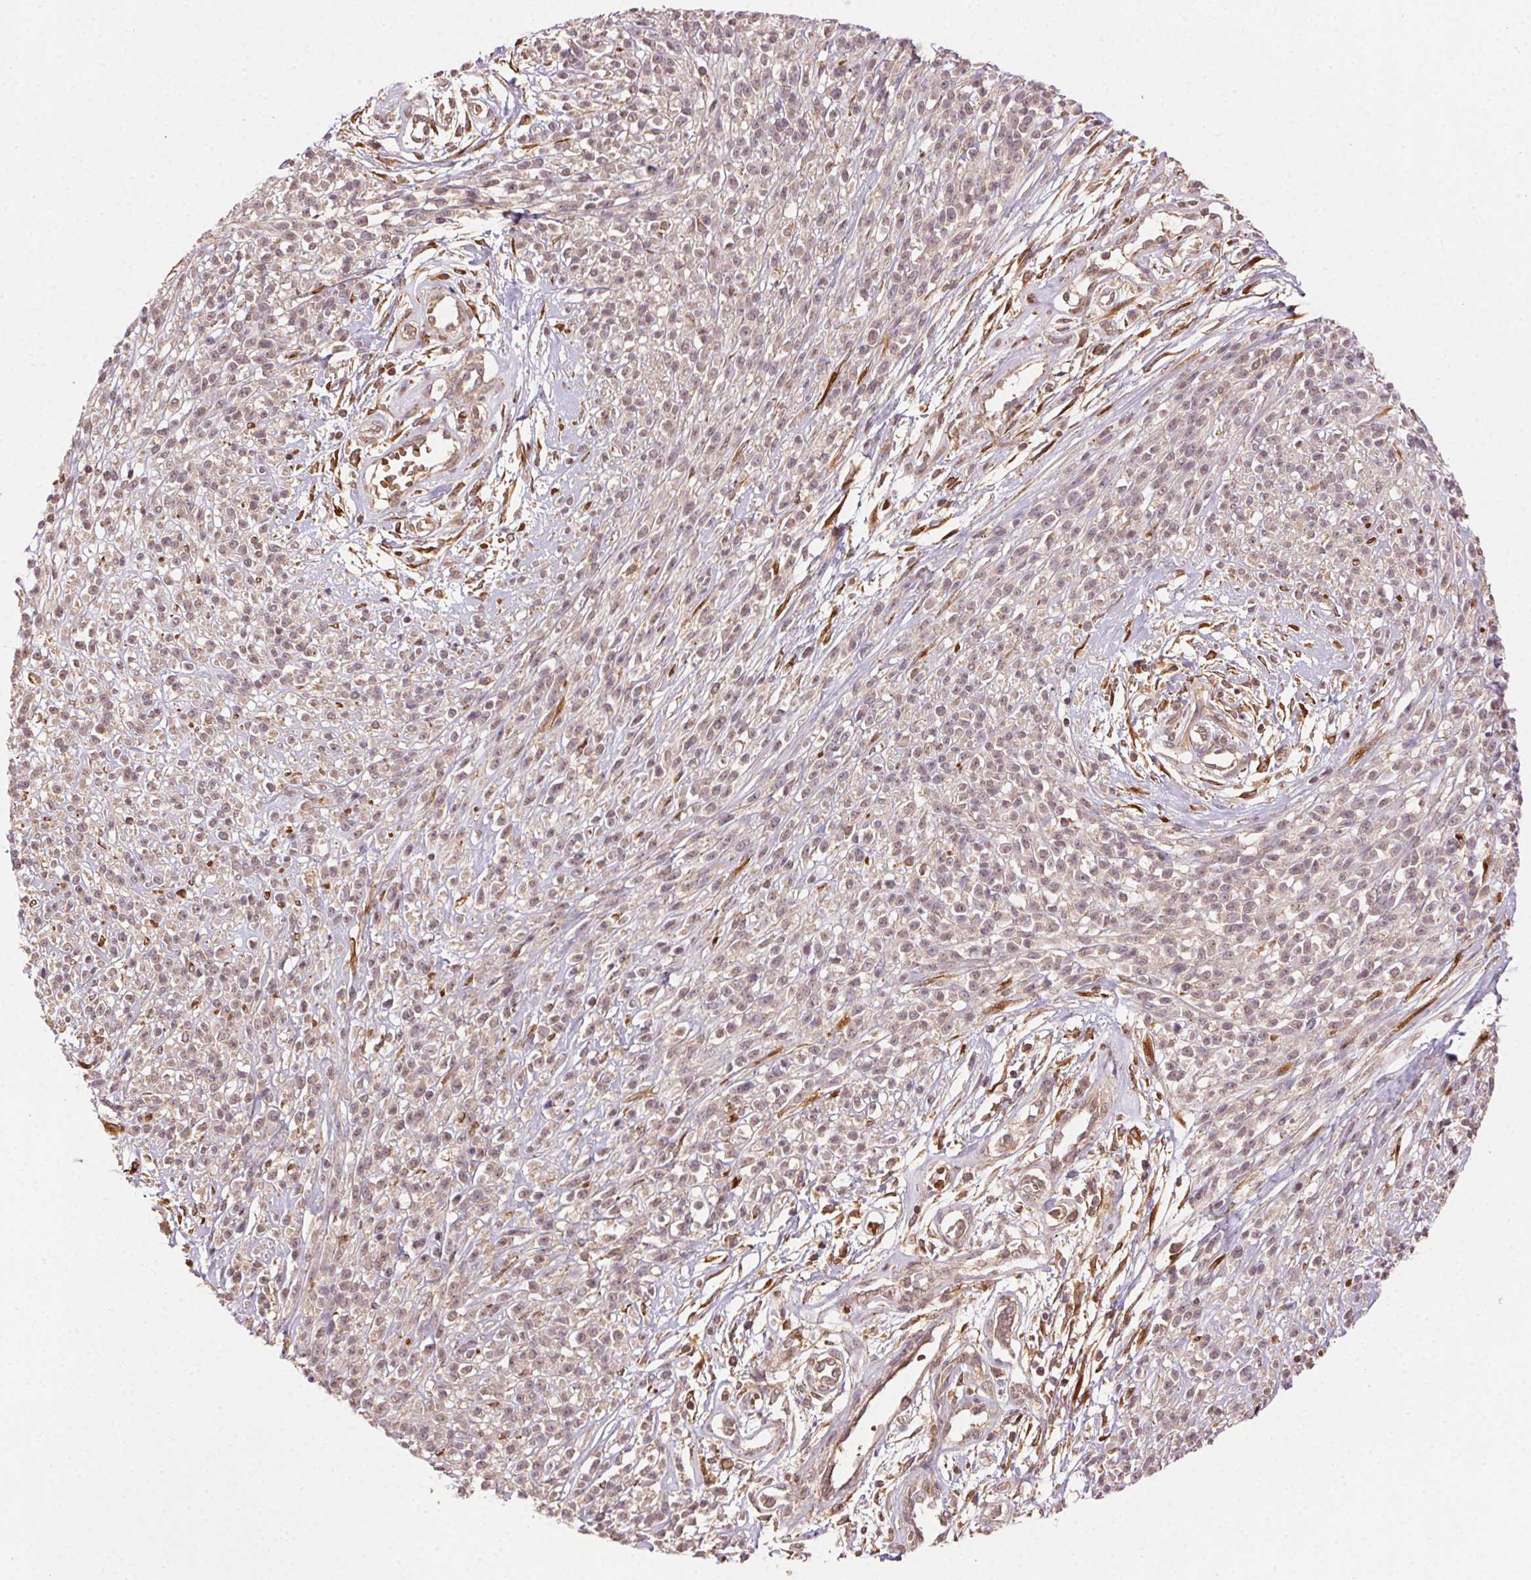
{"staining": {"intensity": "weak", "quantity": "25%-75%", "location": "cytoplasmic/membranous"}, "tissue": "melanoma", "cell_type": "Tumor cells", "image_type": "cancer", "snomed": [{"axis": "morphology", "description": "Malignant melanoma, NOS"}, {"axis": "topography", "description": "Skin"}, {"axis": "topography", "description": "Skin of trunk"}], "caption": "The histopathology image shows a brown stain indicating the presence of a protein in the cytoplasmic/membranous of tumor cells in malignant melanoma.", "gene": "KLHL15", "patient": {"sex": "male", "age": 74}}